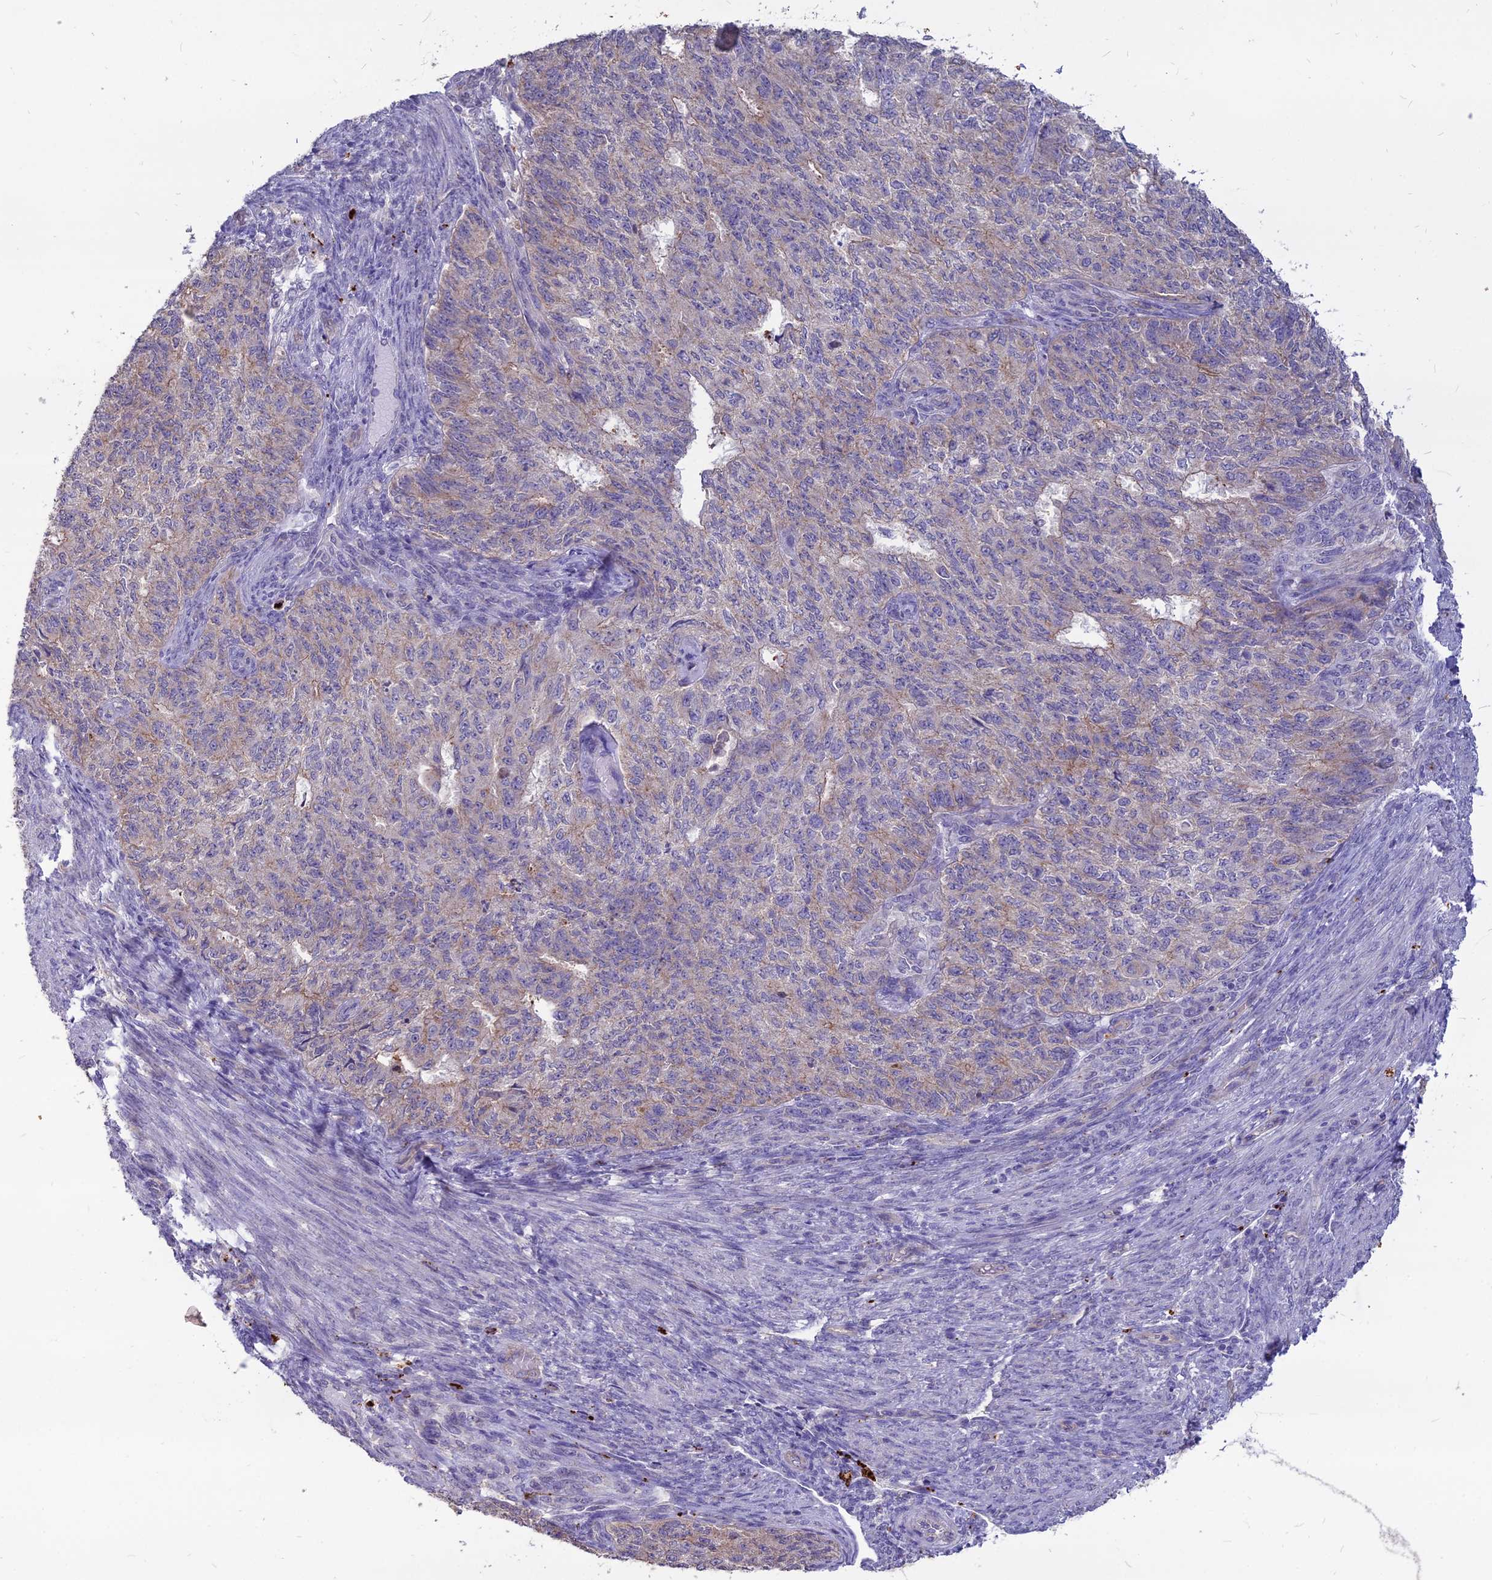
{"staining": {"intensity": "weak", "quantity": "25%-75%", "location": "cytoplasmic/membranous"}, "tissue": "endometrial cancer", "cell_type": "Tumor cells", "image_type": "cancer", "snomed": [{"axis": "morphology", "description": "Adenocarcinoma, NOS"}, {"axis": "topography", "description": "Endometrium"}], "caption": "This photomicrograph reveals endometrial cancer (adenocarcinoma) stained with immunohistochemistry to label a protein in brown. The cytoplasmic/membranous of tumor cells show weak positivity for the protein. Nuclei are counter-stained blue.", "gene": "PCED1B", "patient": {"sex": "female", "age": 32}}